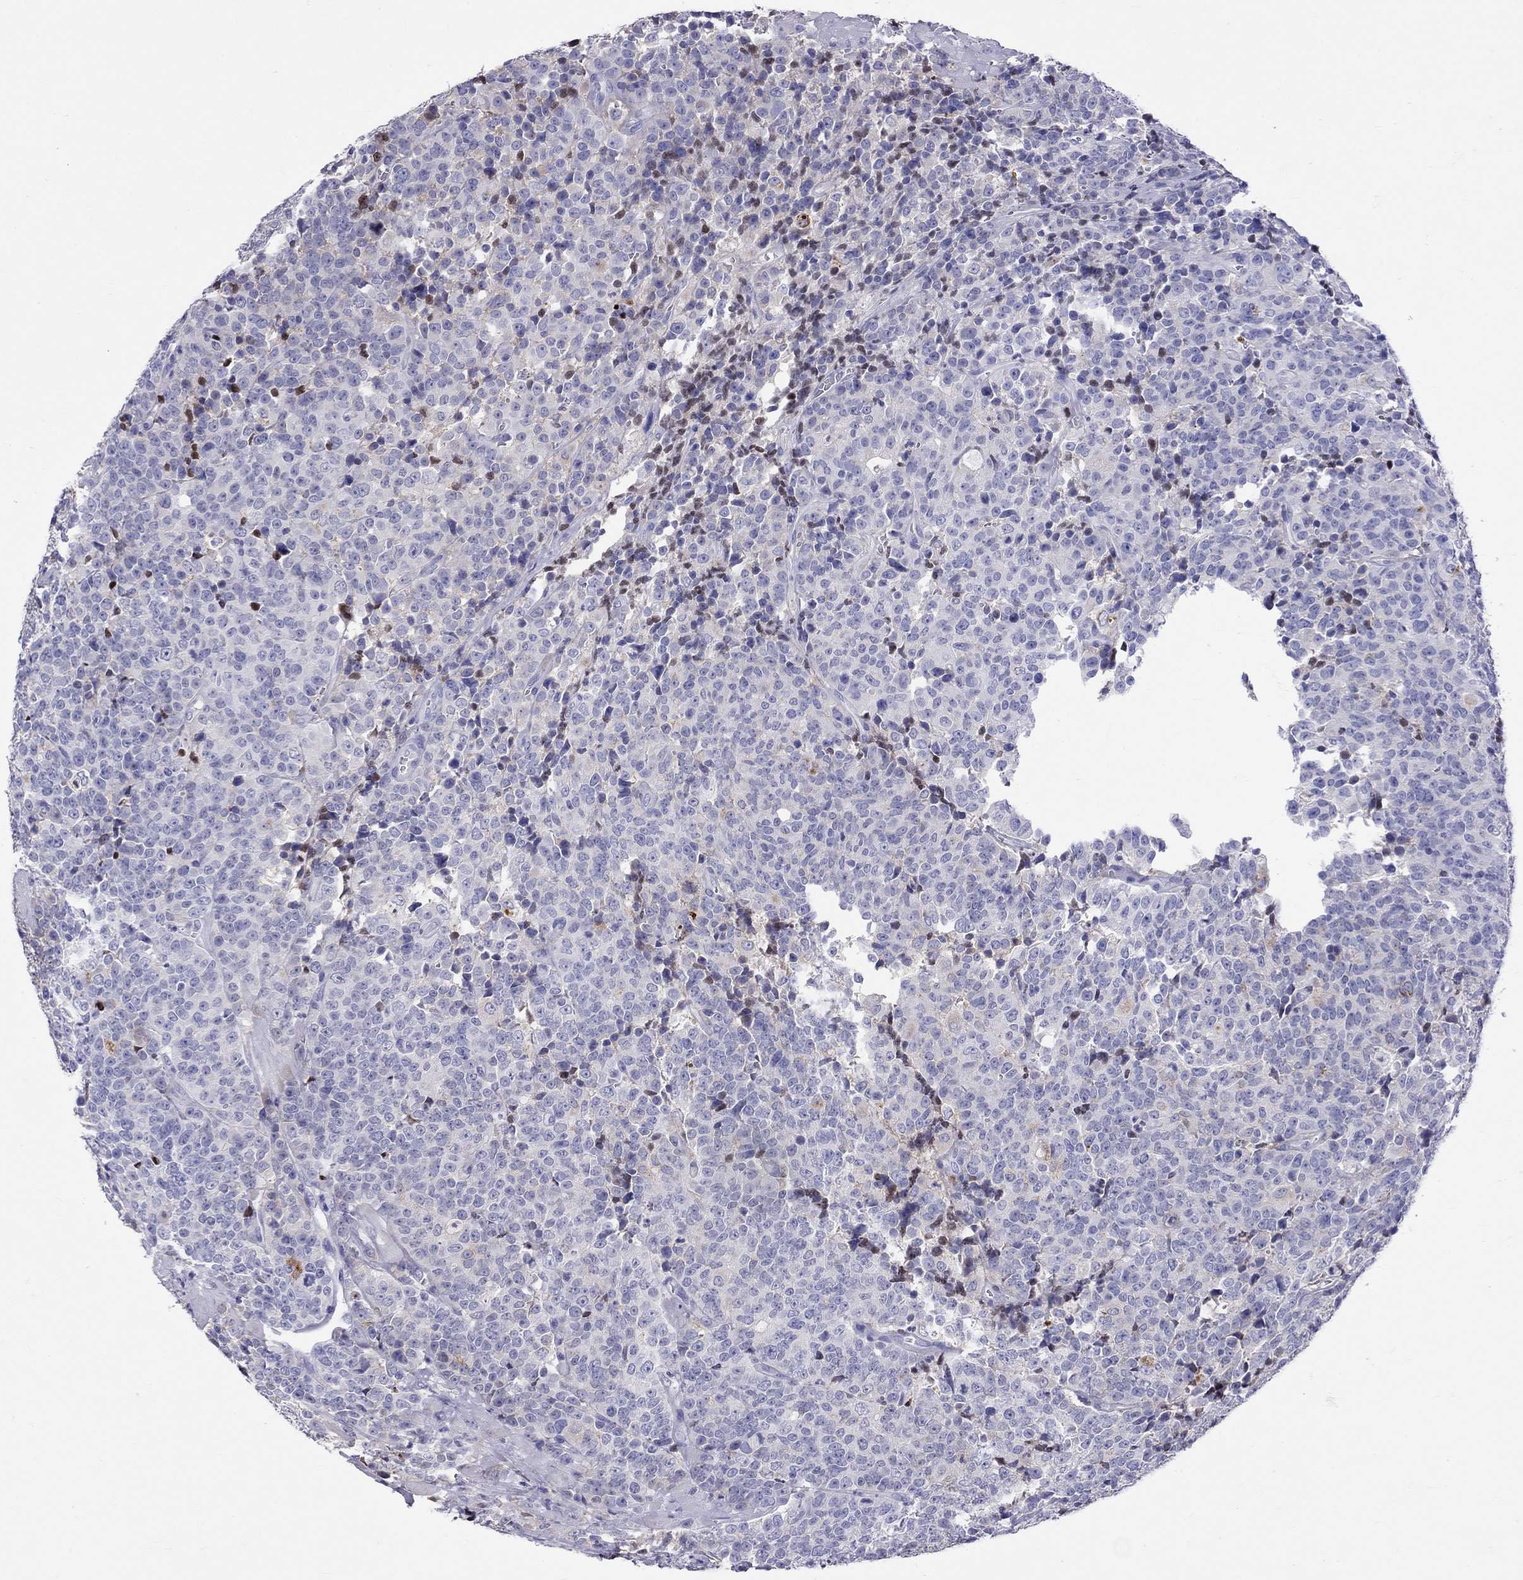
{"staining": {"intensity": "negative", "quantity": "none", "location": "none"}, "tissue": "prostate cancer", "cell_type": "Tumor cells", "image_type": "cancer", "snomed": [{"axis": "morphology", "description": "Adenocarcinoma, NOS"}, {"axis": "topography", "description": "Prostate"}], "caption": "Tumor cells show no significant protein staining in prostate cancer (adenocarcinoma). Nuclei are stained in blue.", "gene": "SERPINA3", "patient": {"sex": "male", "age": 67}}